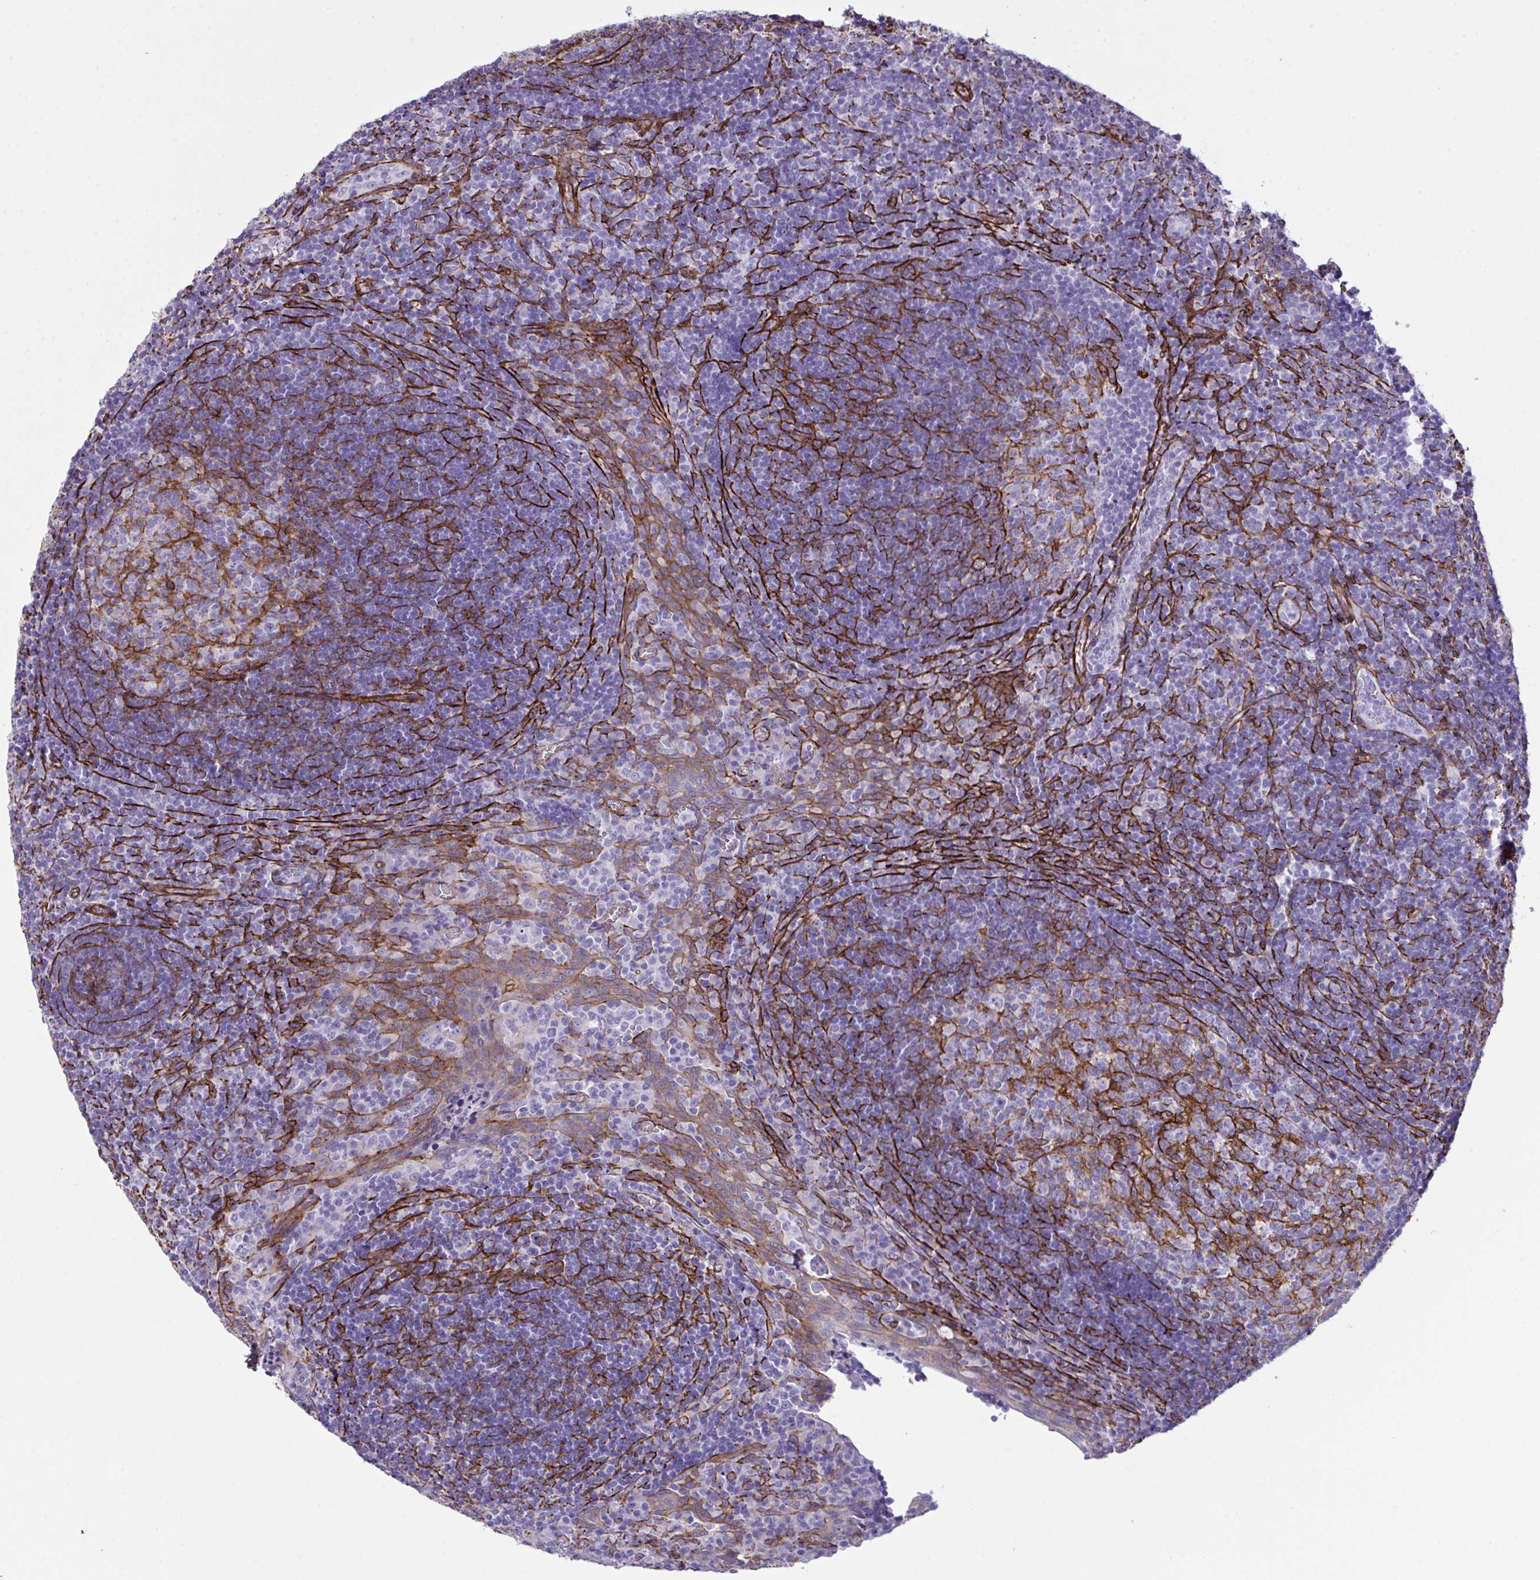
{"staining": {"intensity": "strong", "quantity": "<25%", "location": "cytoplasmic/membranous"}, "tissue": "tonsil", "cell_type": "Germinal center cells", "image_type": "normal", "snomed": [{"axis": "morphology", "description": "Normal tissue, NOS"}, {"axis": "topography", "description": "Tonsil"}], "caption": "IHC micrograph of benign tonsil: tonsil stained using immunohistochemistry (IHC) exhibits medium levels of strong protein expression localized specifically in the cytoplasmic/membranous of germinal center cells, appearing as a cytoplasmic/membranous brown color.", "gene": "SYNPO2L", "patient": {"sex": "male", "age": 17}}